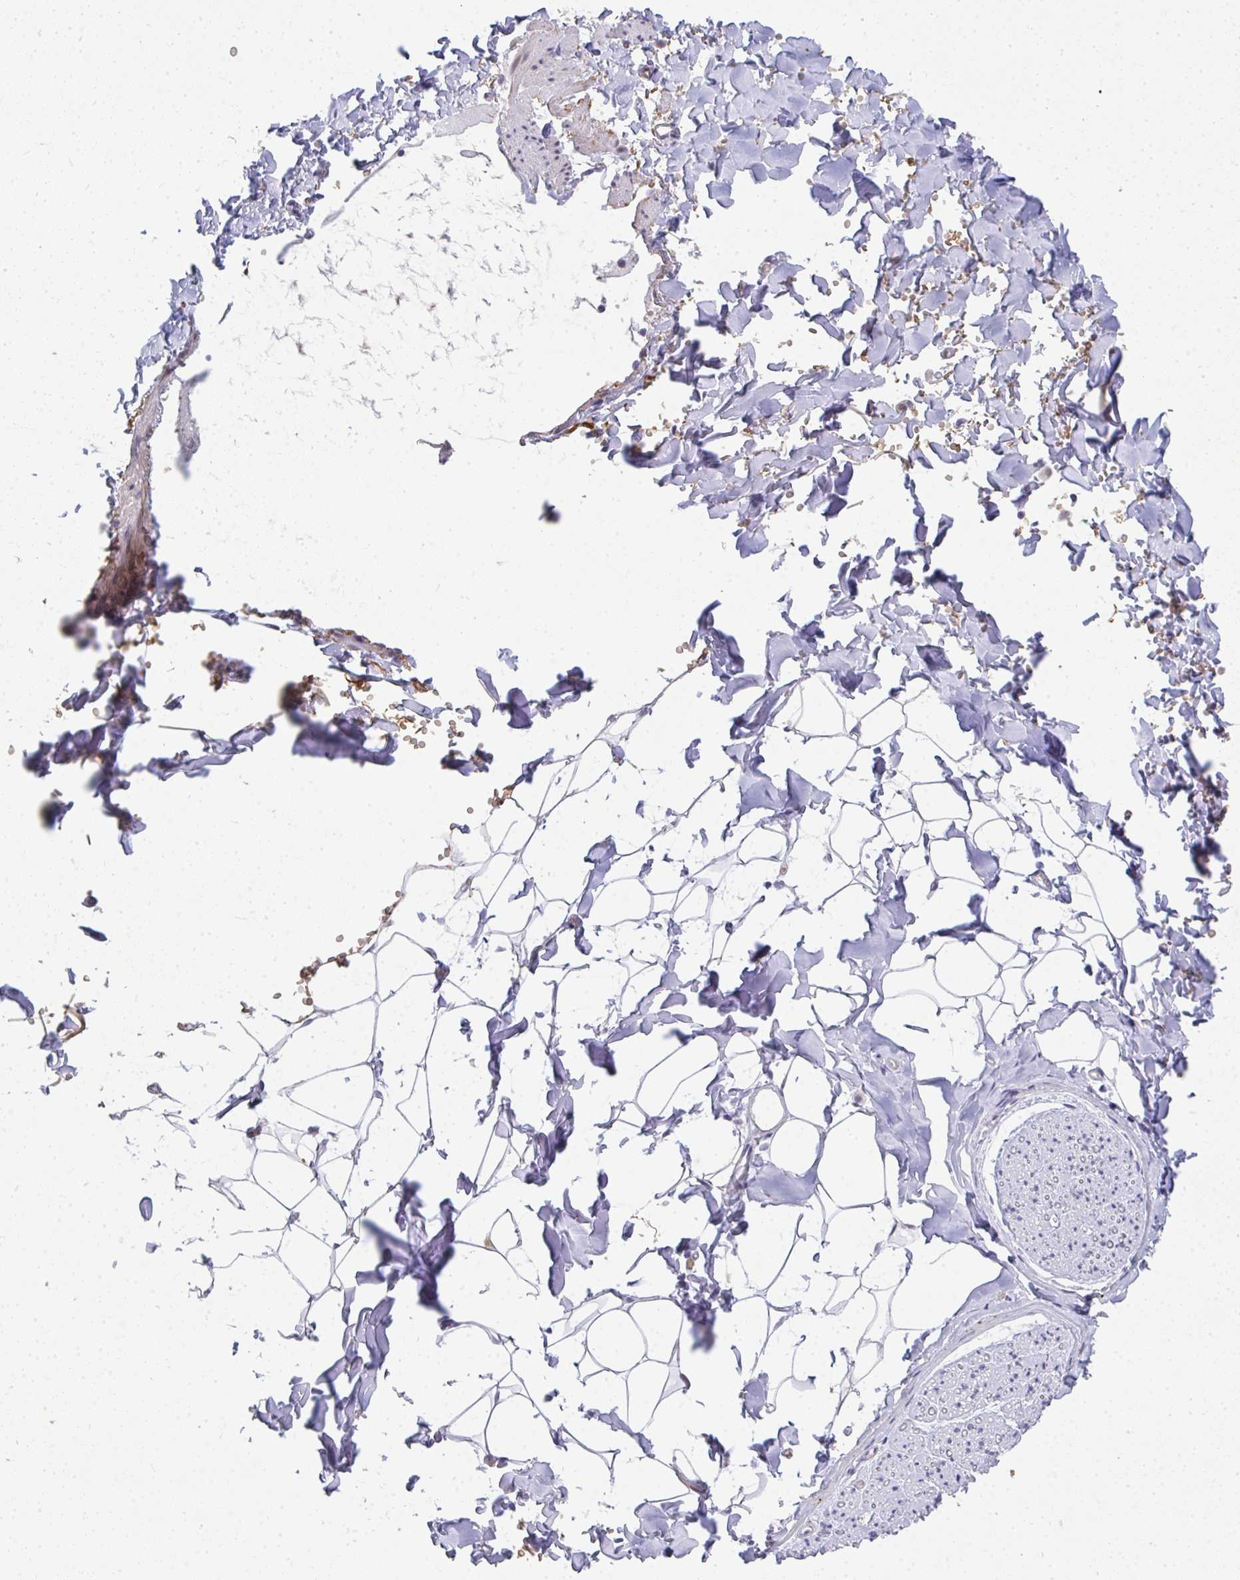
{"staining": {"intensity": "negative", "quantity": "none", "location": "none"}, "tissue": "adipose tissue", "cell_type": "Adipocytes", "image_type": "normal", "snomed": [{"axis": "morphology", "description": "Normal tissue, NOS"}, {"axis": "topography", "description": "Cartilage tissue"}, {"axis": "topography", "description": "Bronchus"}, {"axis": "topography", "description": "Peripheral nerve tissue"}], "caption": "Immunohistochemical staining of normal adipose tissue reveals no significant expression in adipocytes. (Brightfield microscopy of DAB immunohistochemistry (IHC) at high magnification).", "gene": "TNMD", "patient": {"sex": "female", "age": 59}}